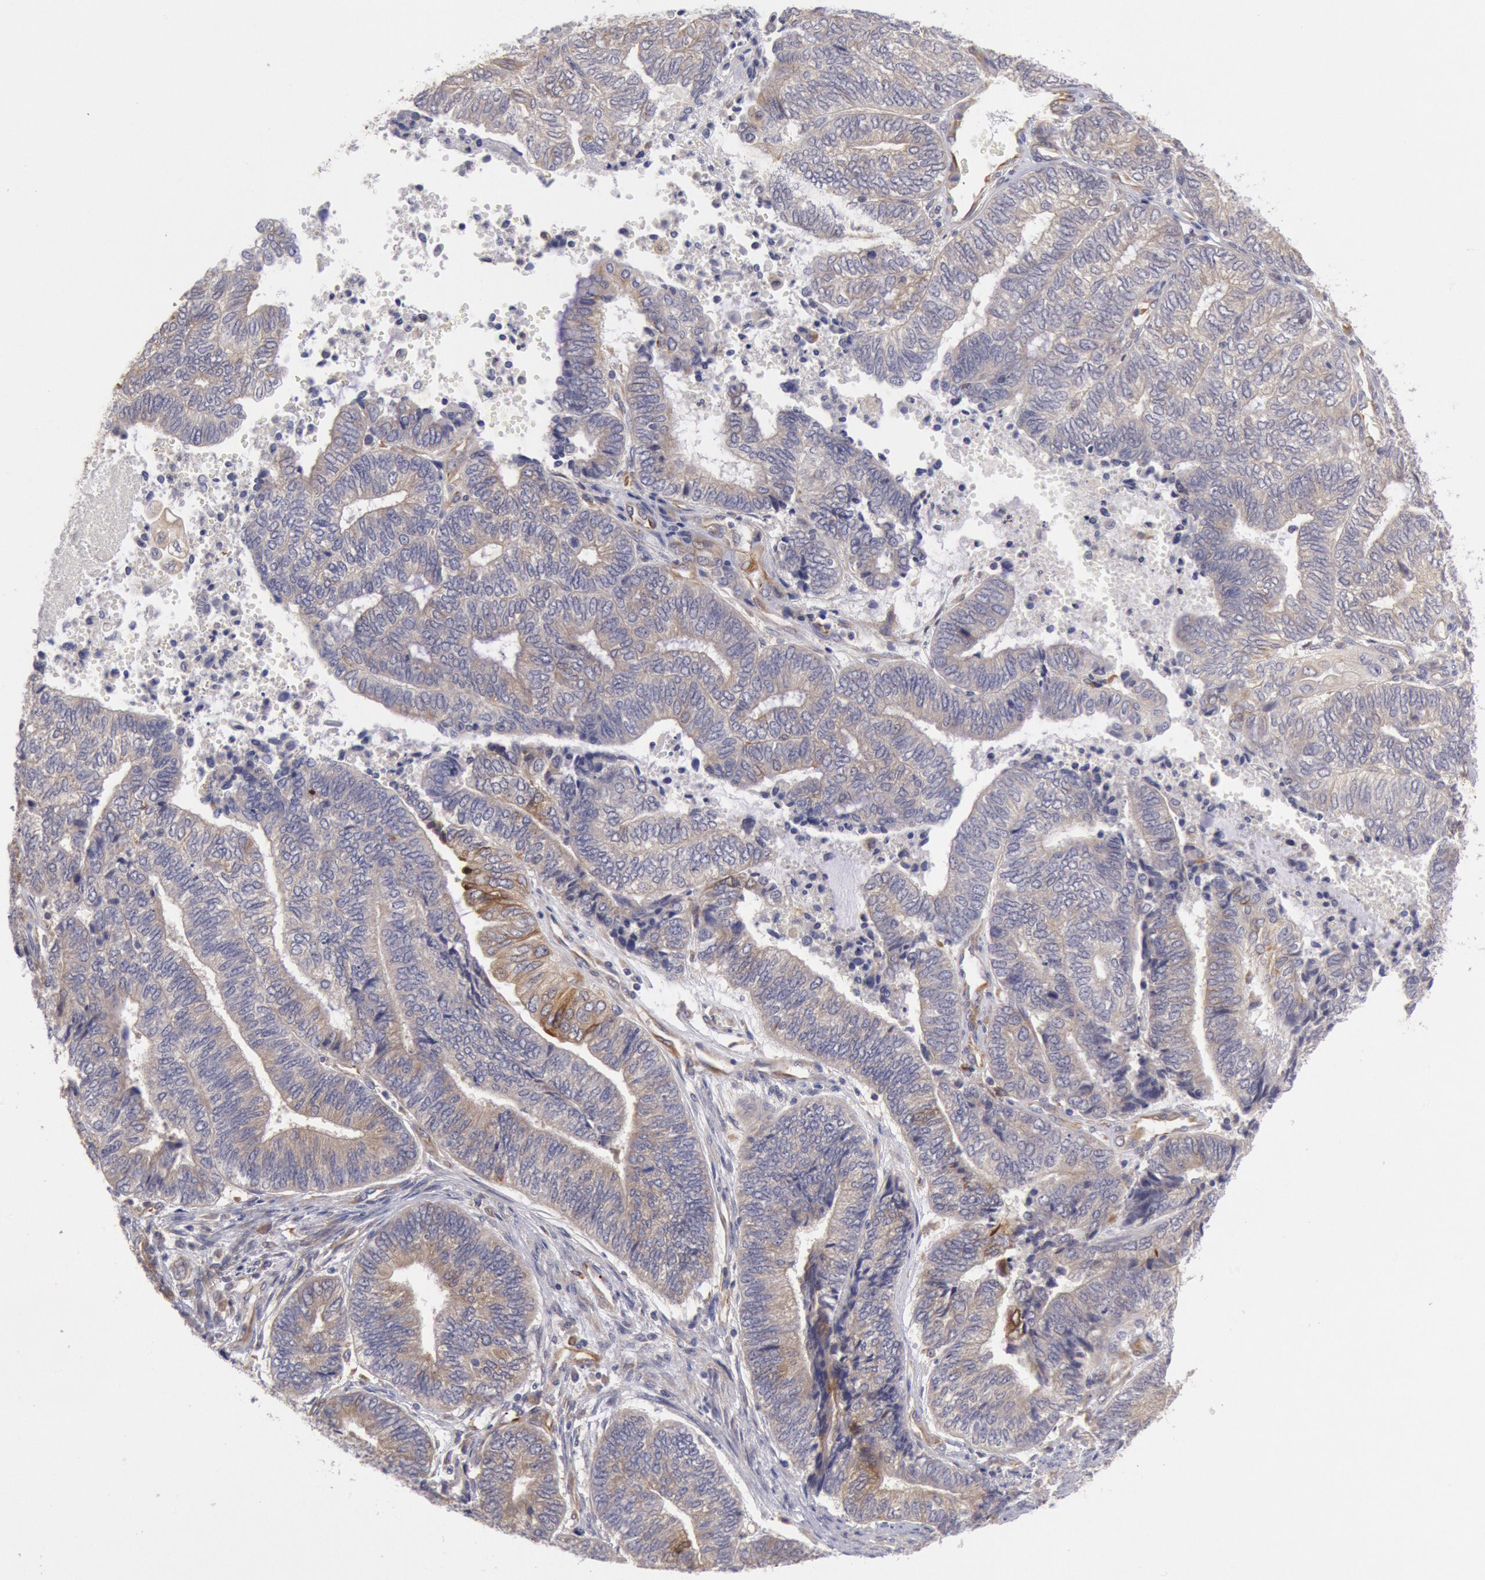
{"staining": {"intensity": "weak", "quantity": ">75%", "location": "cytoplasmic/membranous"}, "tissue": "endometrial cancer", "cell_type": "Tumor cells", "image_type": "cancer", "snomed": [{"axis": "morphology", "description": "Adenocarcinoma, NOS"}, {"axis": "topography", "description": "Uterus"}, {"axis": "topography", "description": "Endometrium"}], "caption": "A low amount of weak cytoplasmic/membranous positivity is present in approximately >75% of tumor cells in endometrial cancer (adenocarcinoma) tissue. The protein of interest is stained brown, and the nuclei are stained in blue (DAB IHC with brightfield microscopy, high magnification).", "gene": "RNF139", "patient": {"sex": "female", "age": 70}}